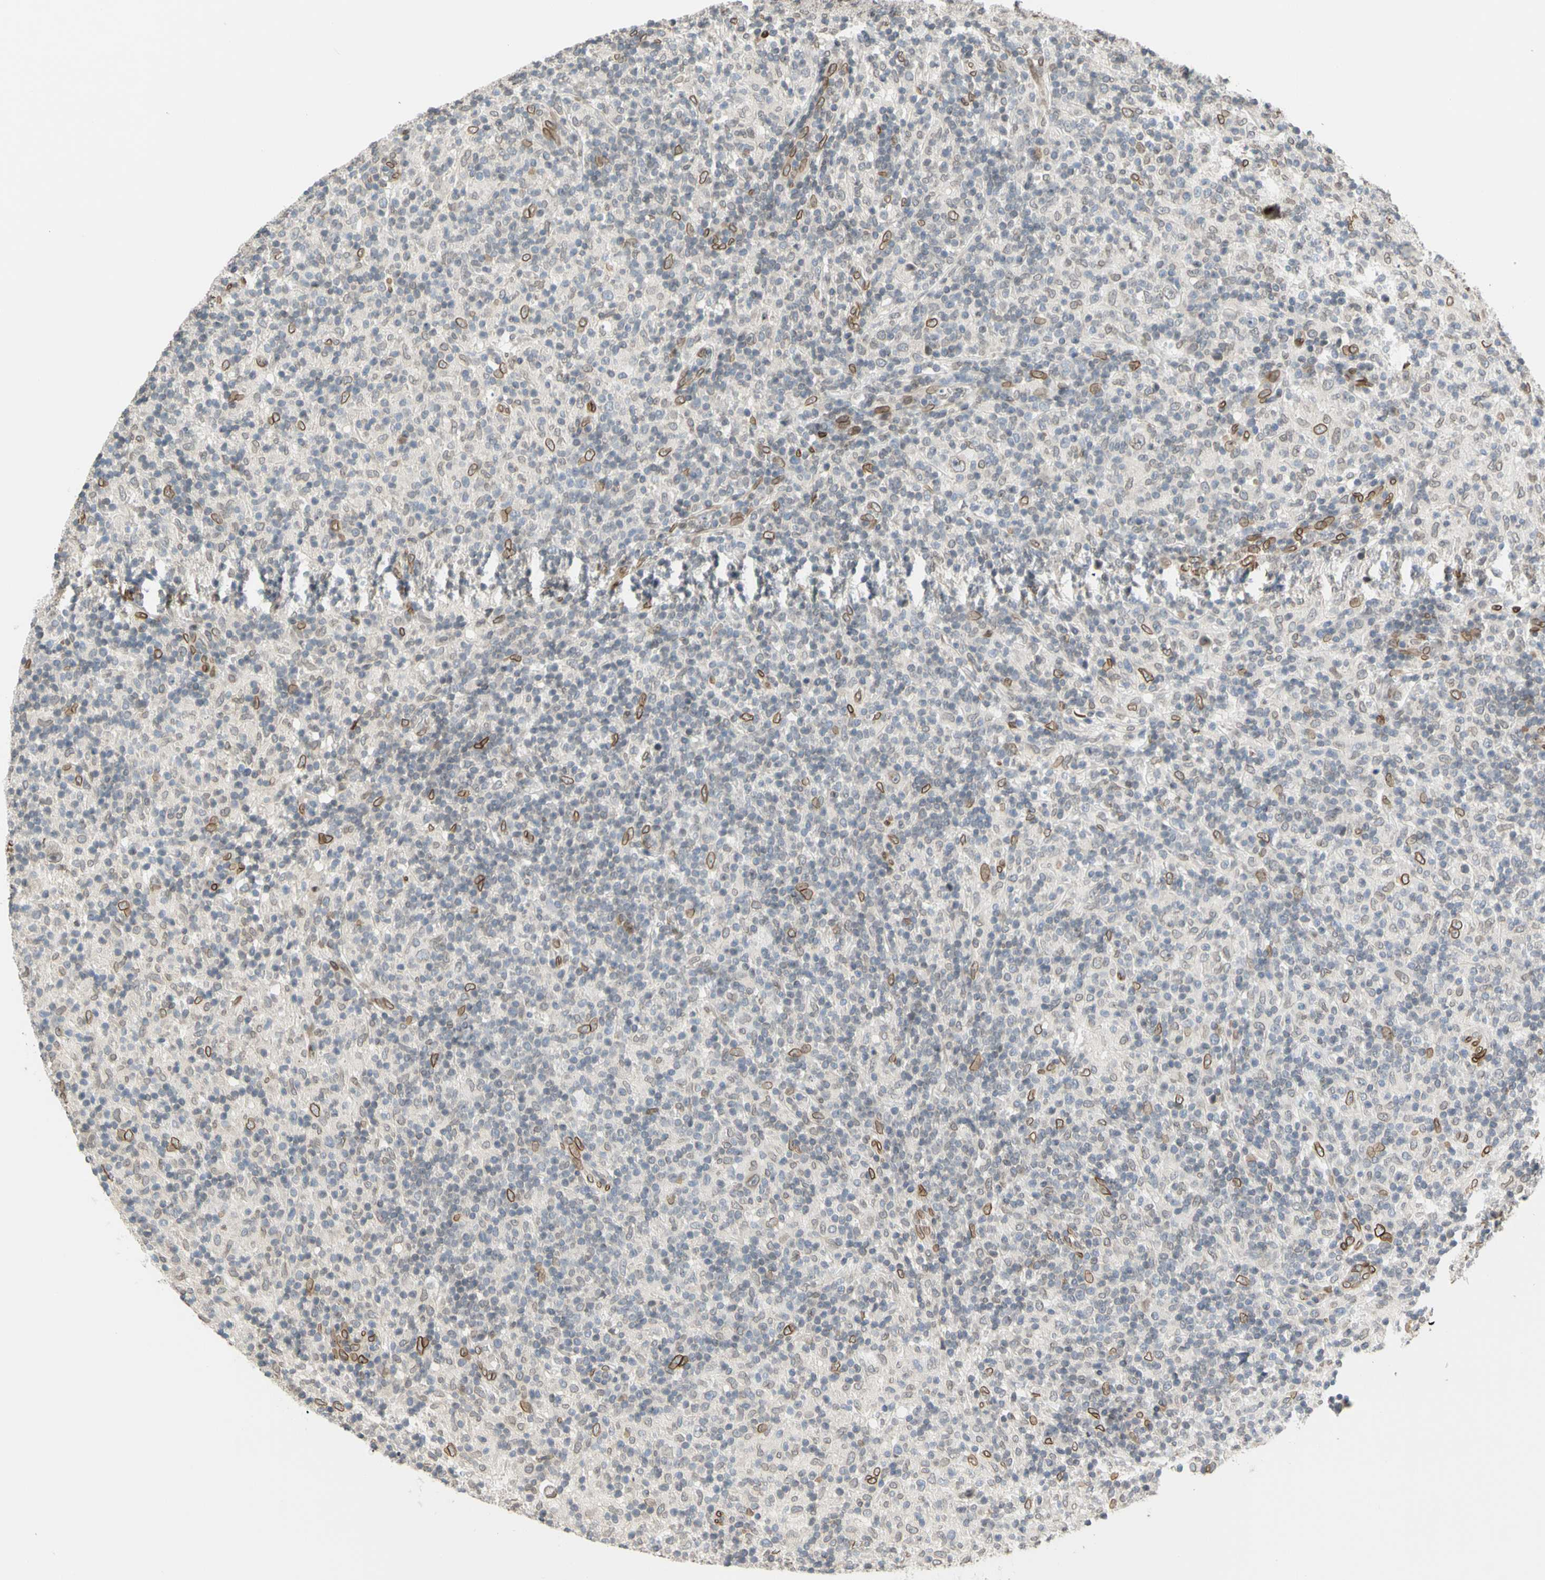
{"staining": {"intensity": "strong", "quantity": ">75%", "location": "cytoplasmic/membranous,nuclear"}, "tissue": "lymphoma", "cell_type": "Tumor cells", "image_type": "cancer", "snomed": [{"axis": "morphology", "description": "Hodgkin's disease, NOS"}, {"axis": "topography", "description": "Lymph node"}], "caption": "This micrograph exhibits immunohistochemistry (IHC) staining of lymphoma, with high strong cytoplasmic/membranous and nuclear expression in approximately >75% of tumor cells.", "gene": "SUN1", "patient": {"sex": "male", "age": 70}}